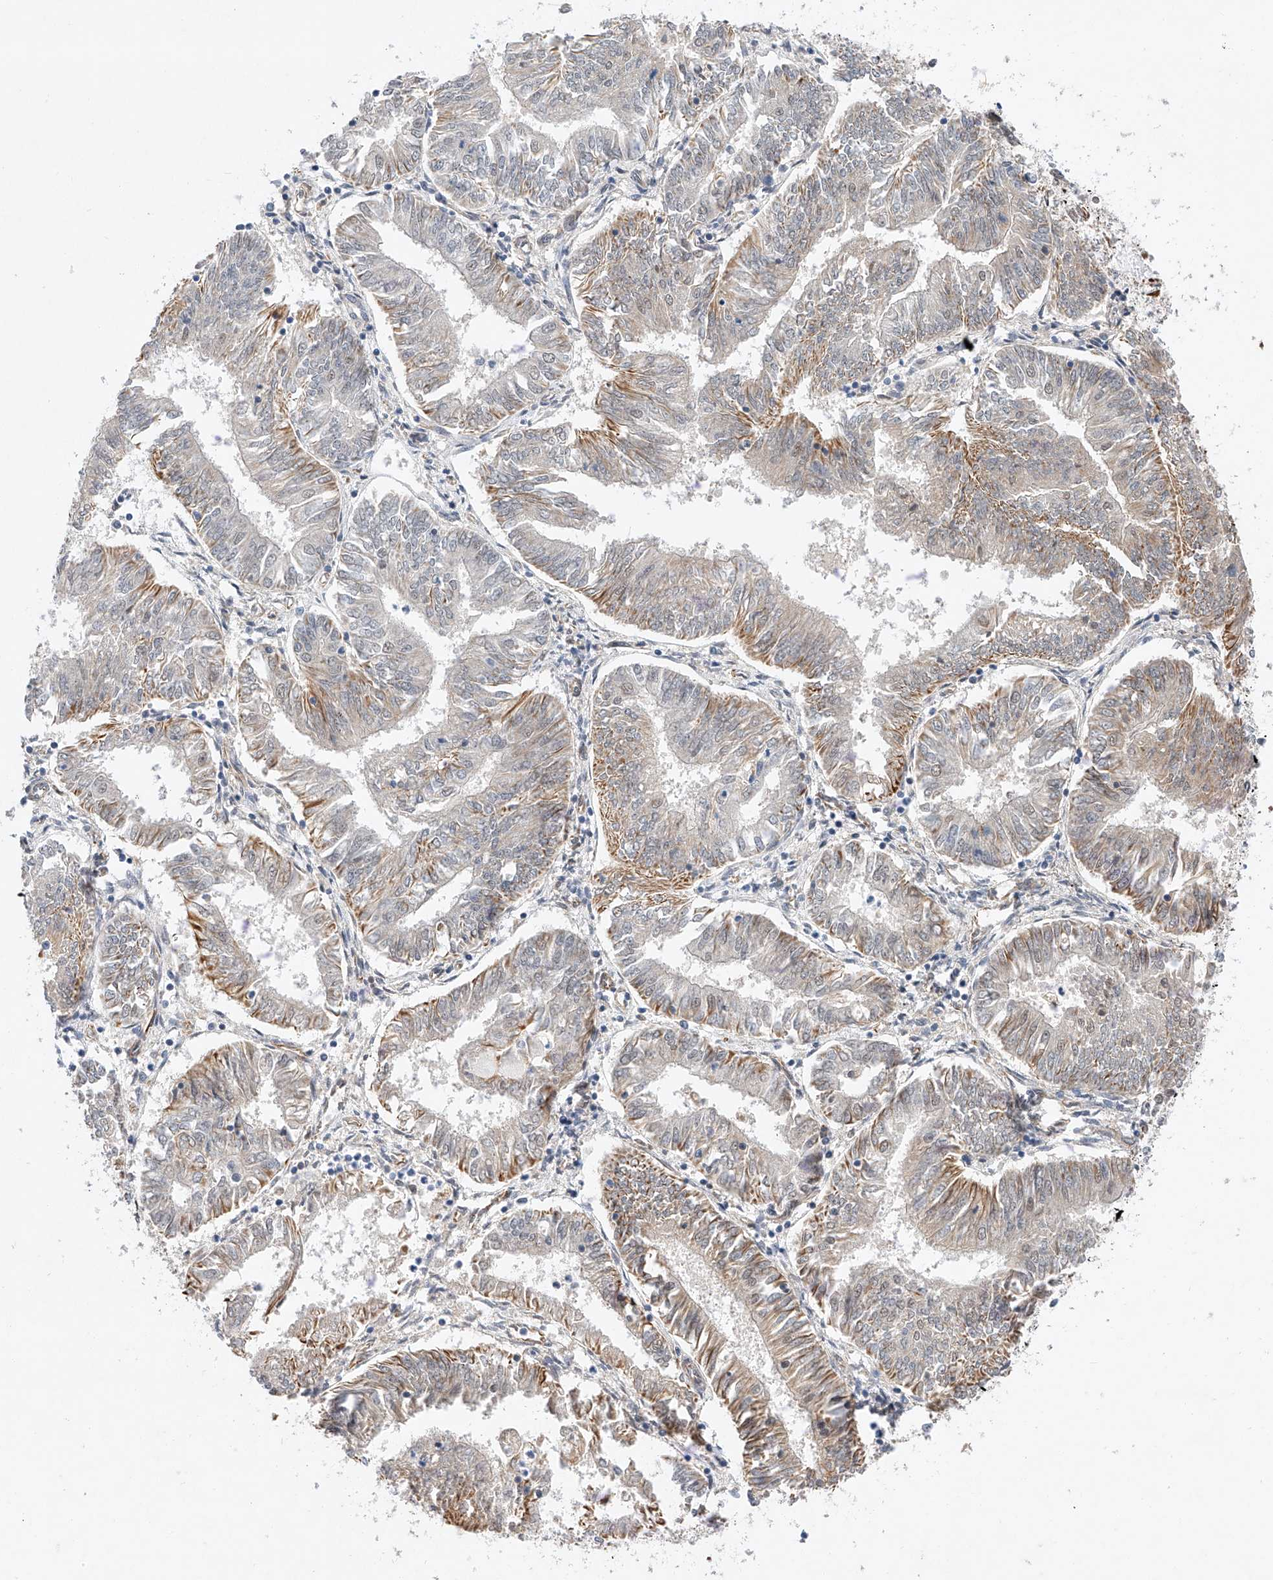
{"staining": {"intensity": "moderate", "quantity": "<25%", "location": "cytoplasmic/membranous"}, "tissue": "endometrial cancer", "cell_type": "Tumor cells", "image_type": "cancer", "snomed": [{"axis": "morphology", "description": "Adenocarcinoma, NOS"}, {"axis": "topography", "description": "Endometrium"}], "caption": "Immunohistochemistry (IHC) histopathology image of human endometrial adenocarcinoma stained for a protein (brown), which exhibits low levels of moderate cytoplasmic/membranous staining in about <25% of tumor cells.", "gene": "AMD1", "patient": {"sex": "female", "age": 58}}